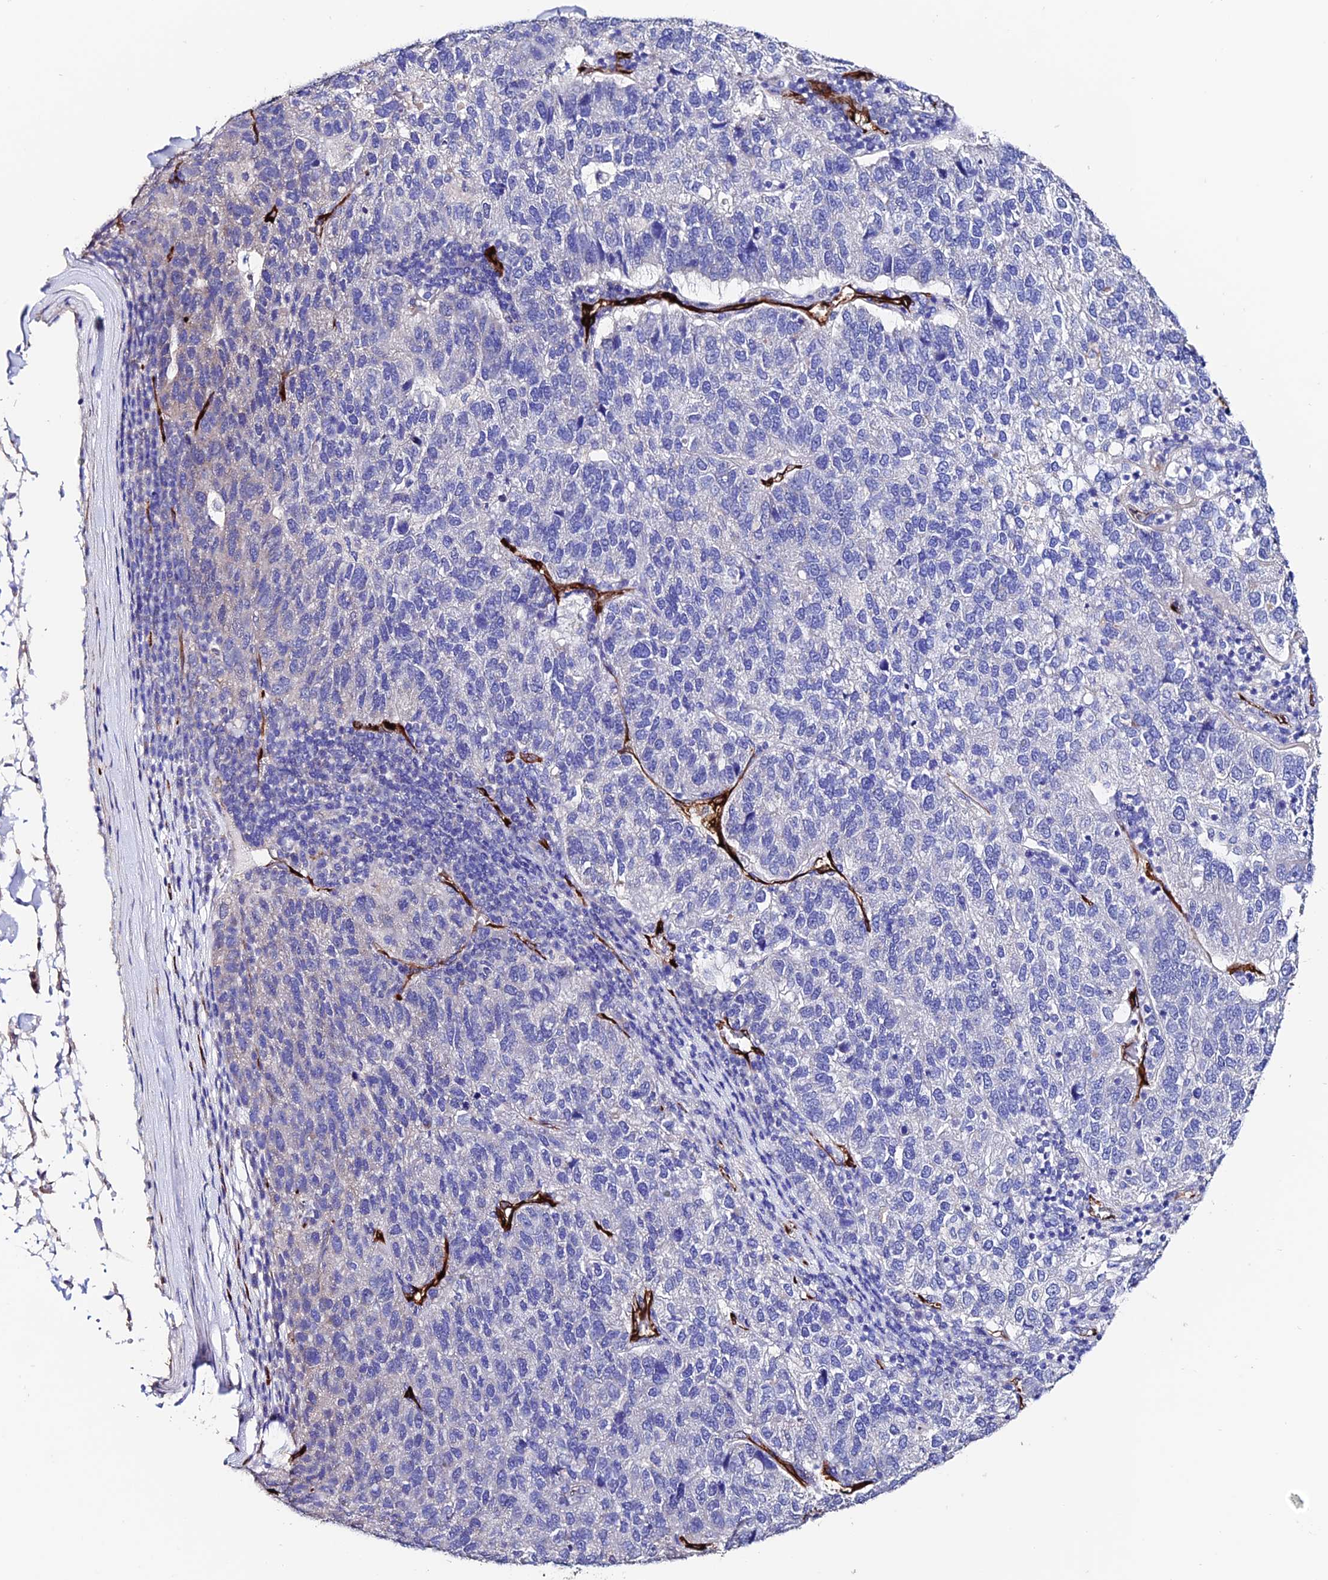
{"staining": {"intensity": "negative", "quantity": "none", "location": "none"}, "tissue": "pancreatic cancer", "cell_type": "Tumor cells", "image_type": "cancer", "snomed": [{"axis": "morphology", "description": "Adenocarcinoma, NOS"}, {"axis": "topography", "description": "Pancreas"}], "caption": "The photomicrograph exhibits no significant staining in tumor cells of pancreatic cancer (adenocarcinoma).", "gene": "ESM1", "patient": {"sex": "female", "age": 61}}